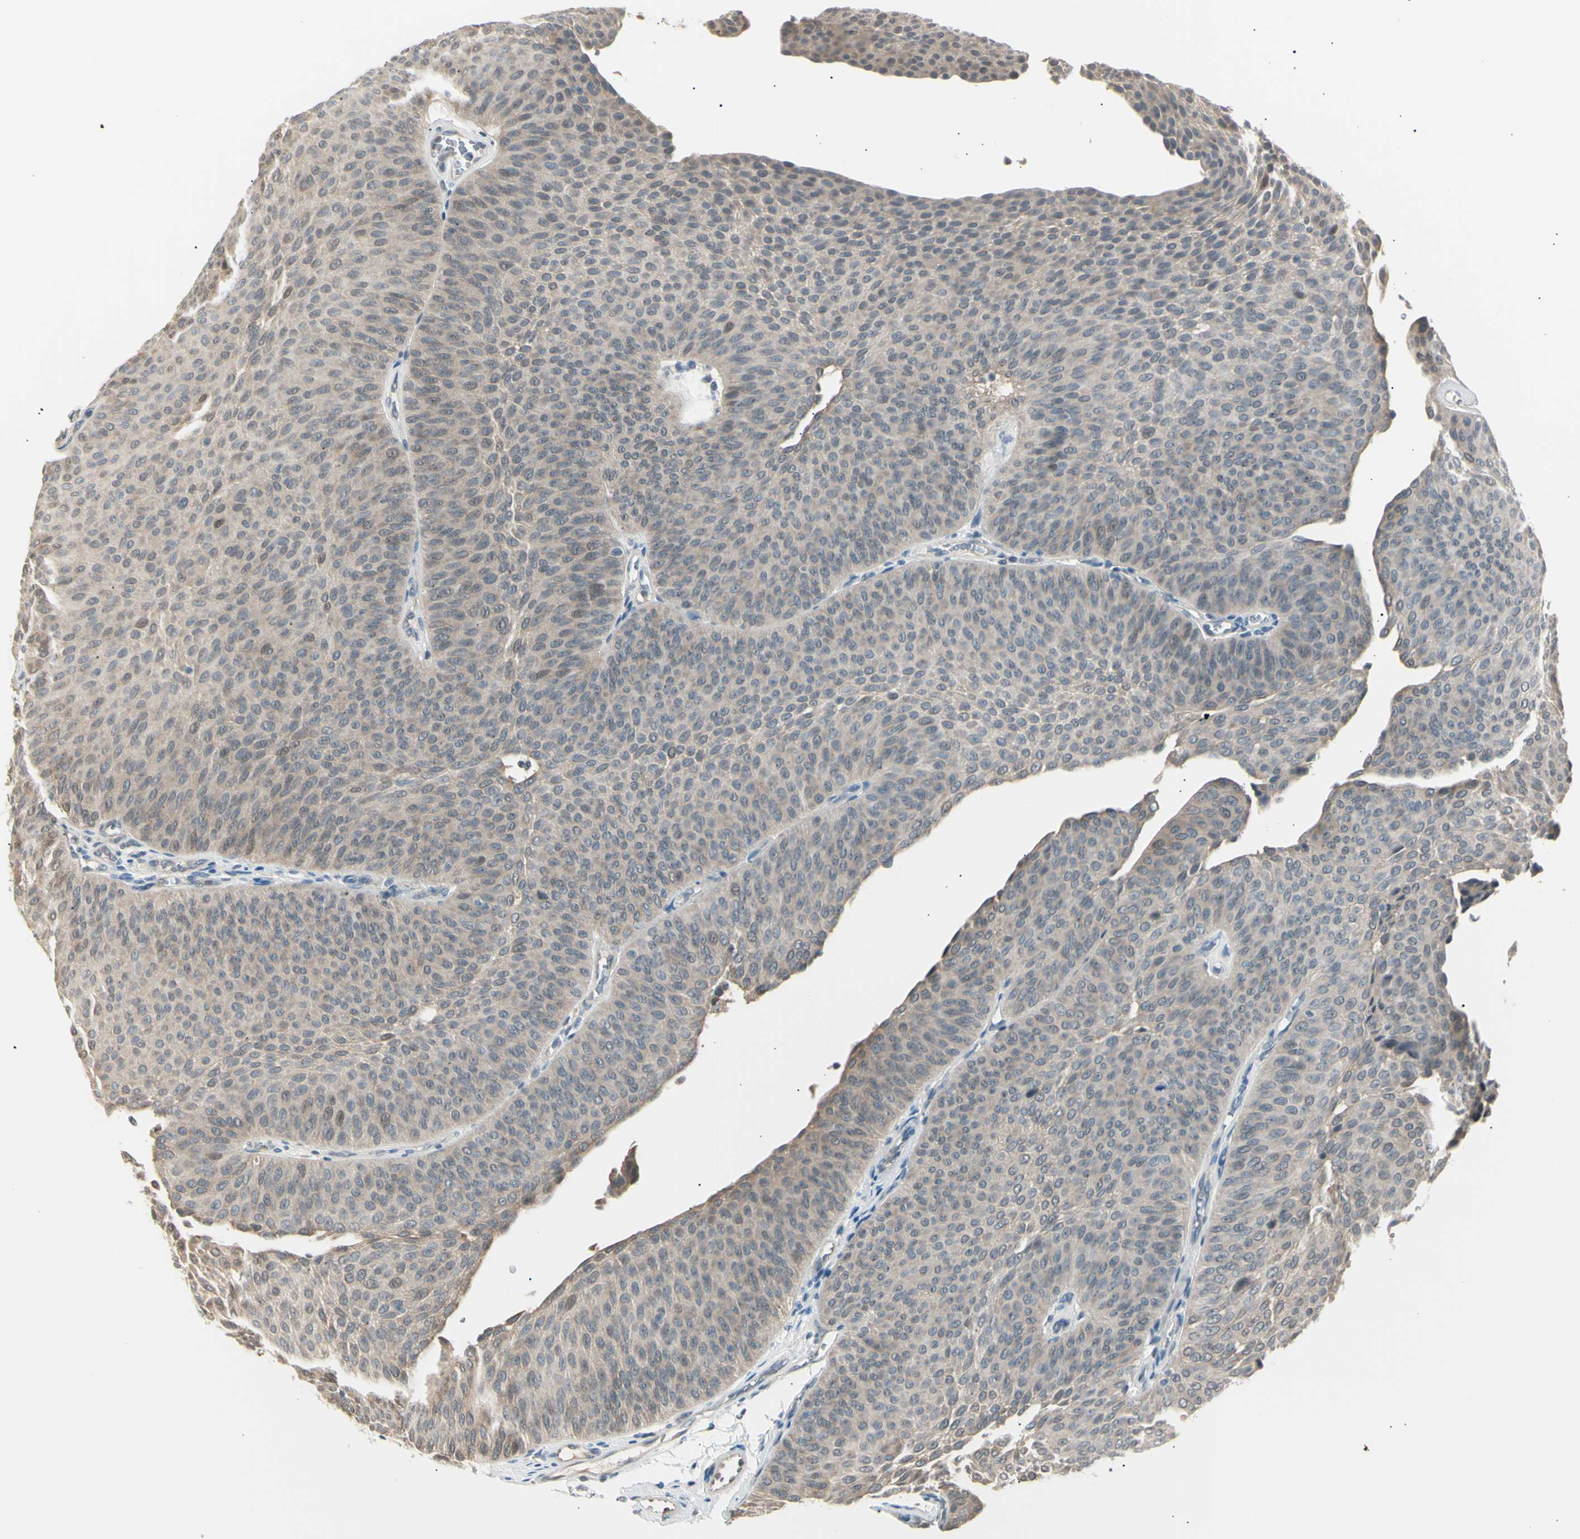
{"staining": {"intensity": "weak", "quantity": ">75%", "location": "cytoplasmic/membranous"}, "tissue": "urothelial cancer", "cell_type": "Tumor cells", "image_type": "cancer", "snomed": [{"axis": "morphology", "description": "Urothelial carcinoma, Low grade"}, {"axis": "topography", "description": "Urinary bladder"}], "caption": "IHC of human urothelial cancer displays low levels of weak cytoplasmic/membranous positivity in about >75% of tumor cells.", "gene": "LHPP", "patient": {"sex": "female", "age": 60}}